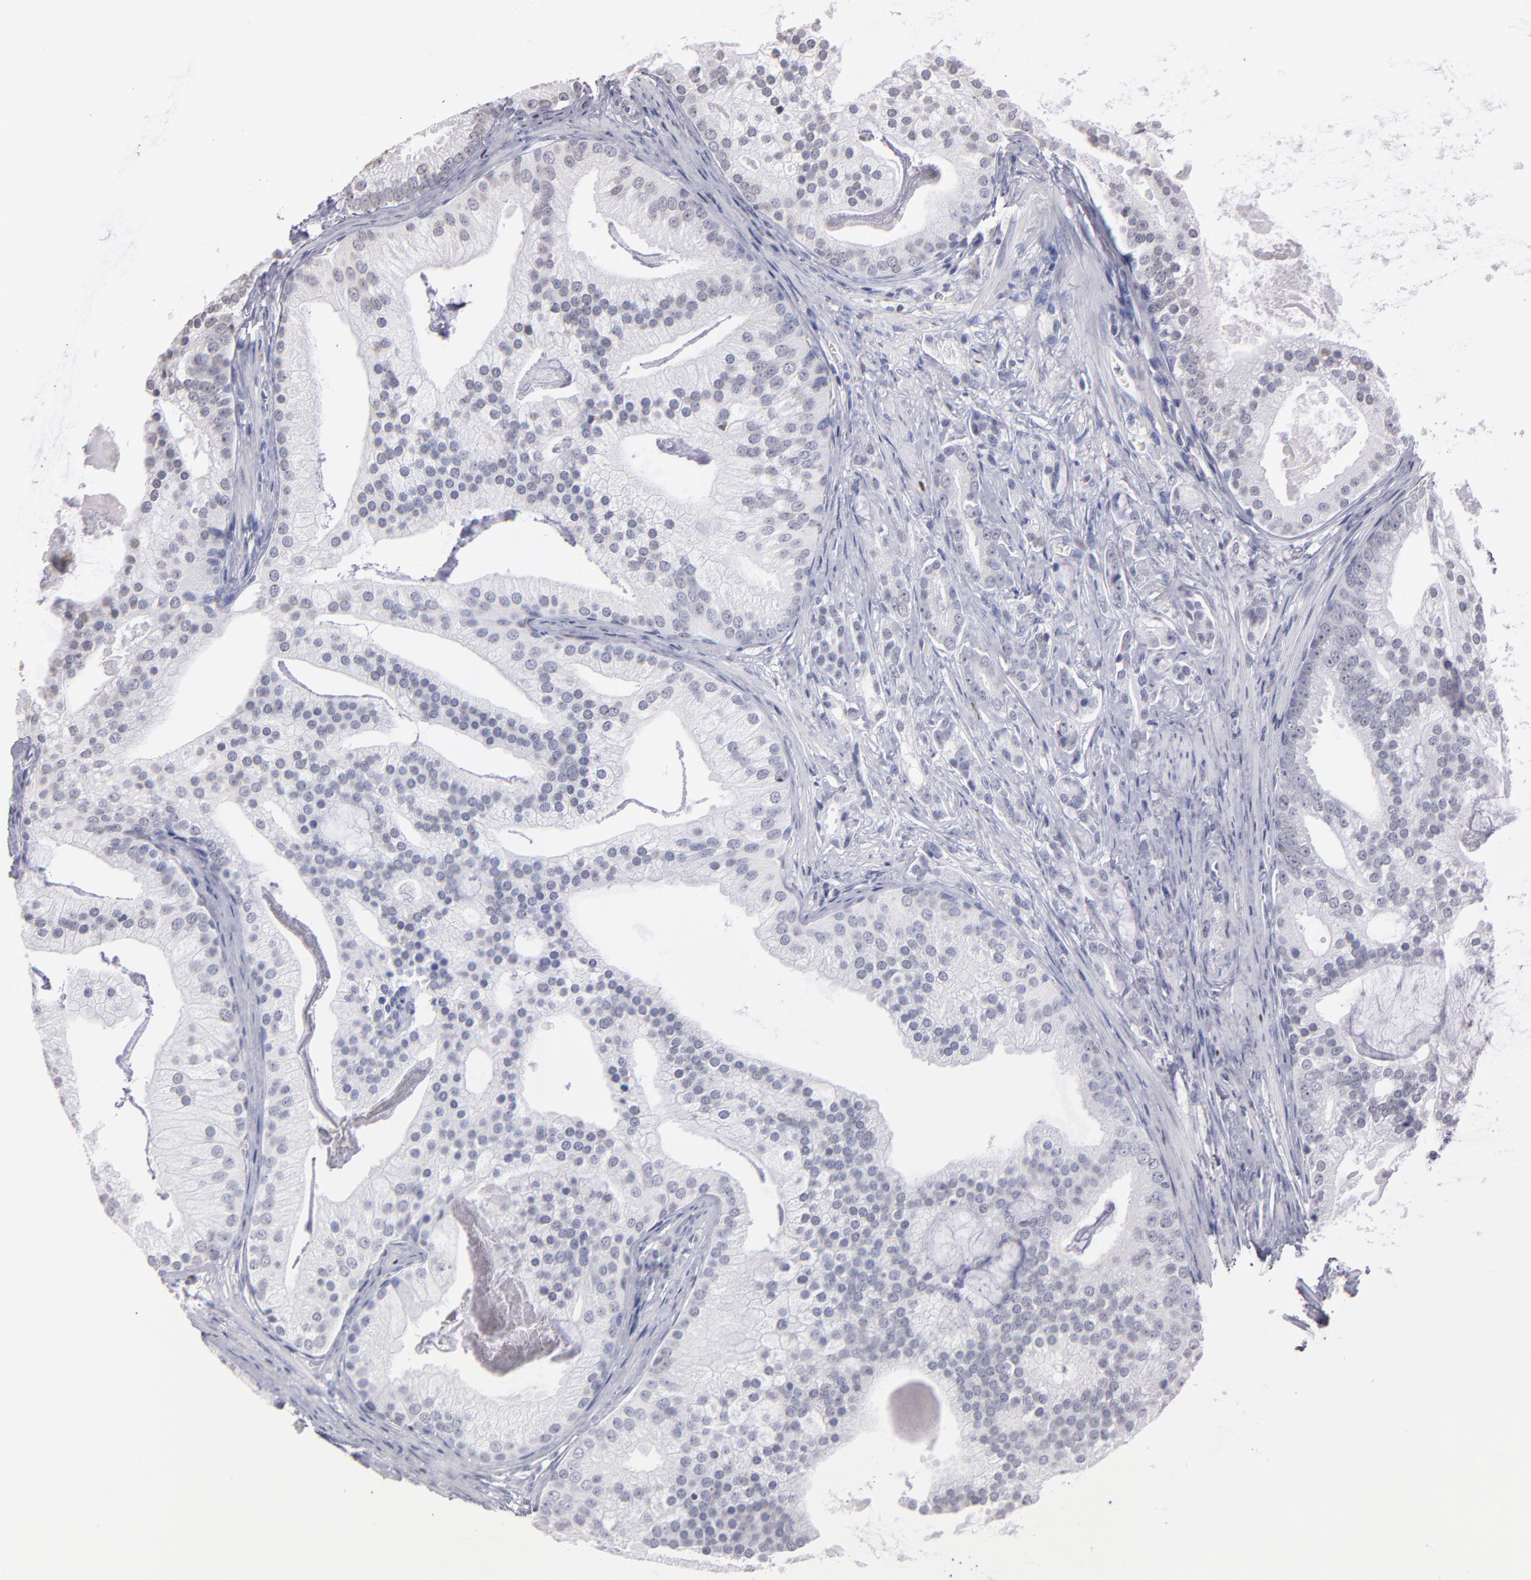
{"staining": {"intensity": "negative", "quantity": "none", "location": "none"}, "tissue": "prostate cancer", "cell_type": "Tumor cells", "image_type": "cancer", "snomed": [{"axis": "morphology", "description": "Adenocarcinoma, Low grade"}, {"axis": "topography", "description": "Prostate"}], "caption": "Prostate low-grade adenocarcinoma was stained to show a protein in brown. There is no significant expression in tumor cells.", "gene": "SOX10", "patient": {"sex": "male", "age": 58}}